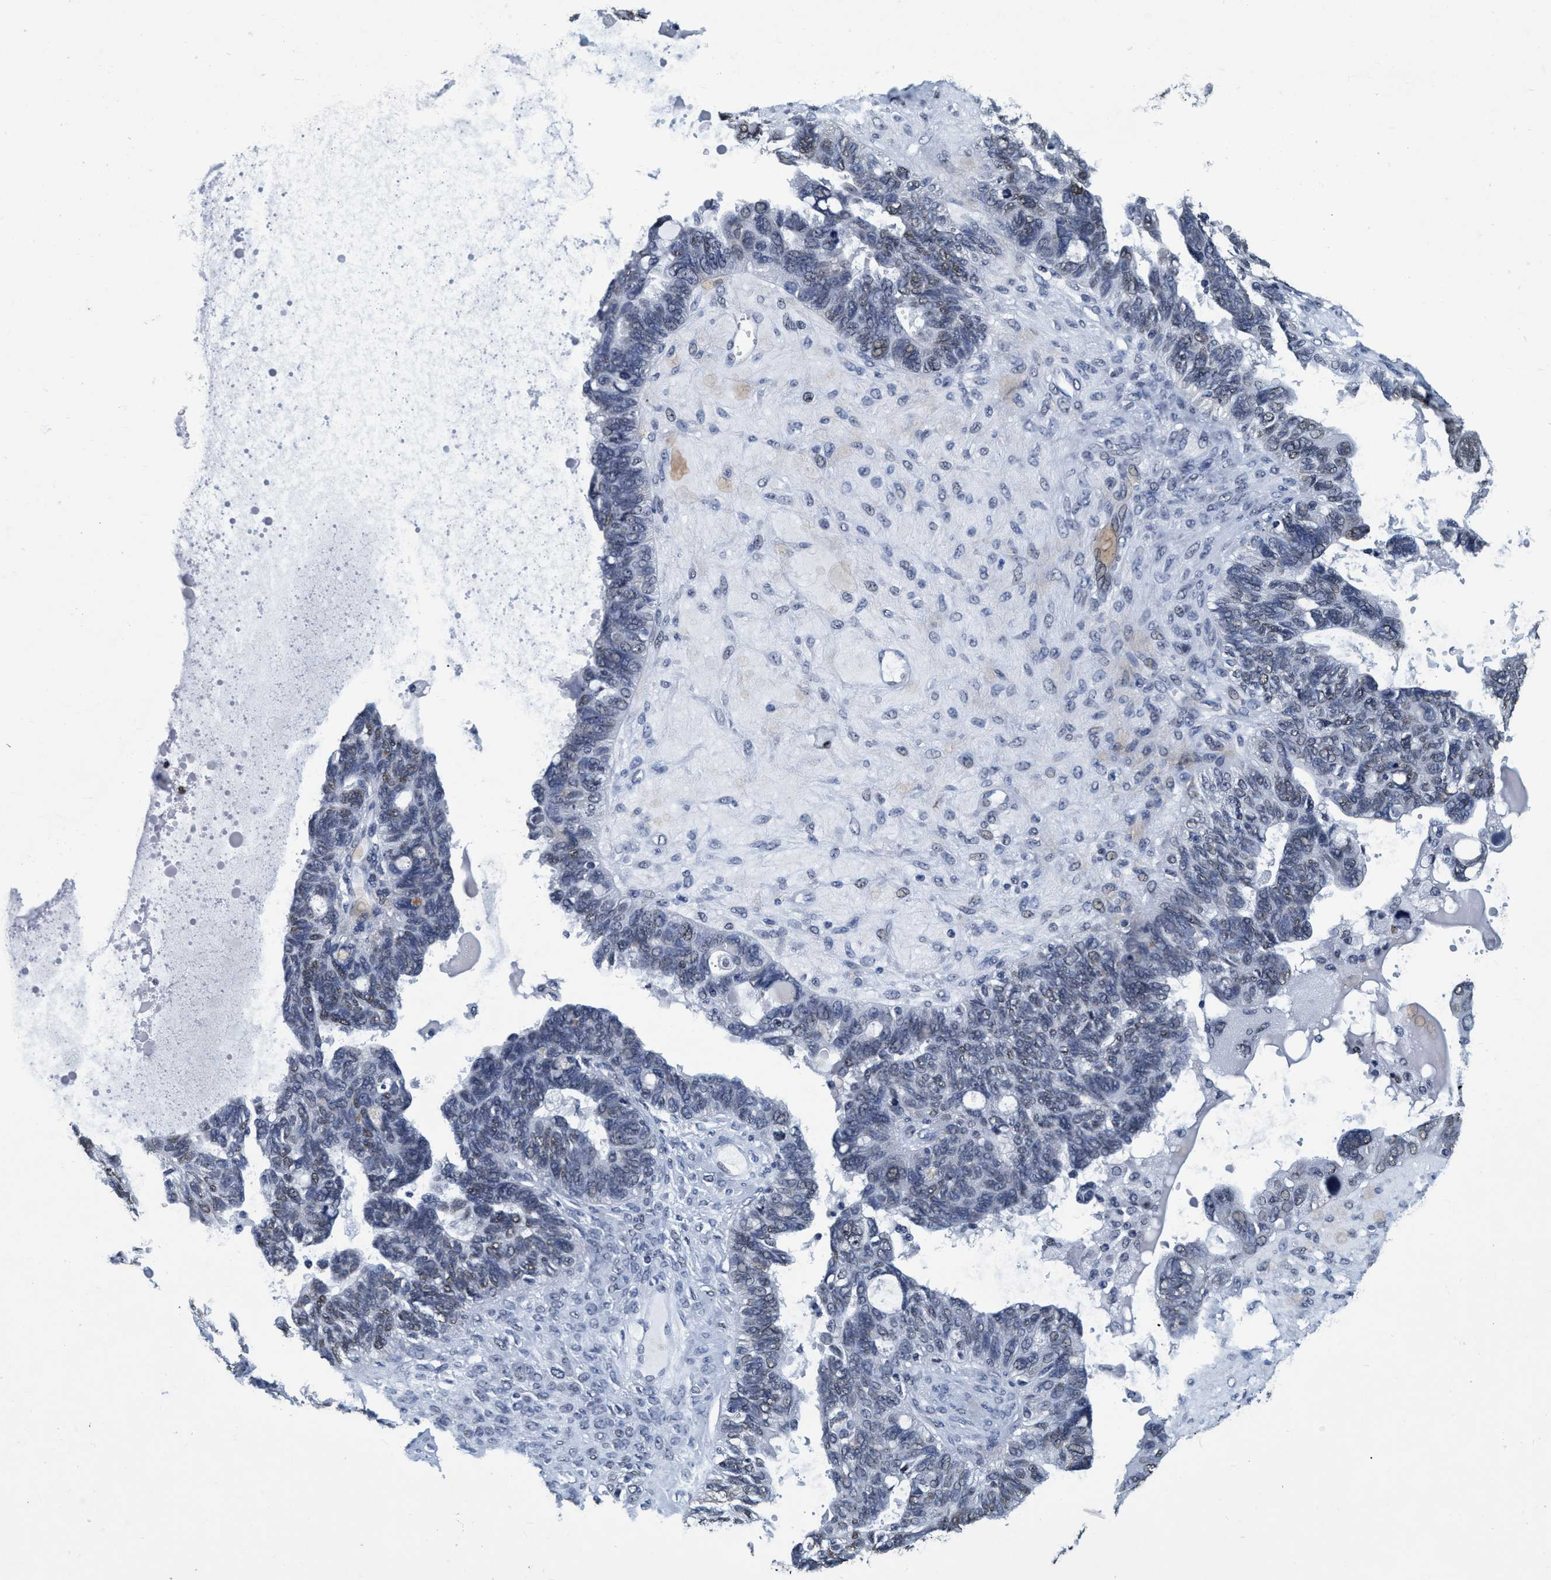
{"staining": {"intensity": "weak", "quantity": "<25%", "location": "nuclear"}, "tissue": "ovarian cancer", "cell_type": "Tumor cells", "image_type": "cancer", "snomed": [{"axis": "morphology", "description": "Cystadenocarcinoma, serous, NOS"}, {"axis": "topography", "description": "Ovary"}], "caption": "Immunohistochemistry image of ovarian cancer (serous cystadenocarcinoma) stained for a protein (brown), which displays no positivity in tumor cells.", "gene": "CCNE2", "patient": {"sex": "female", "age": 79}}